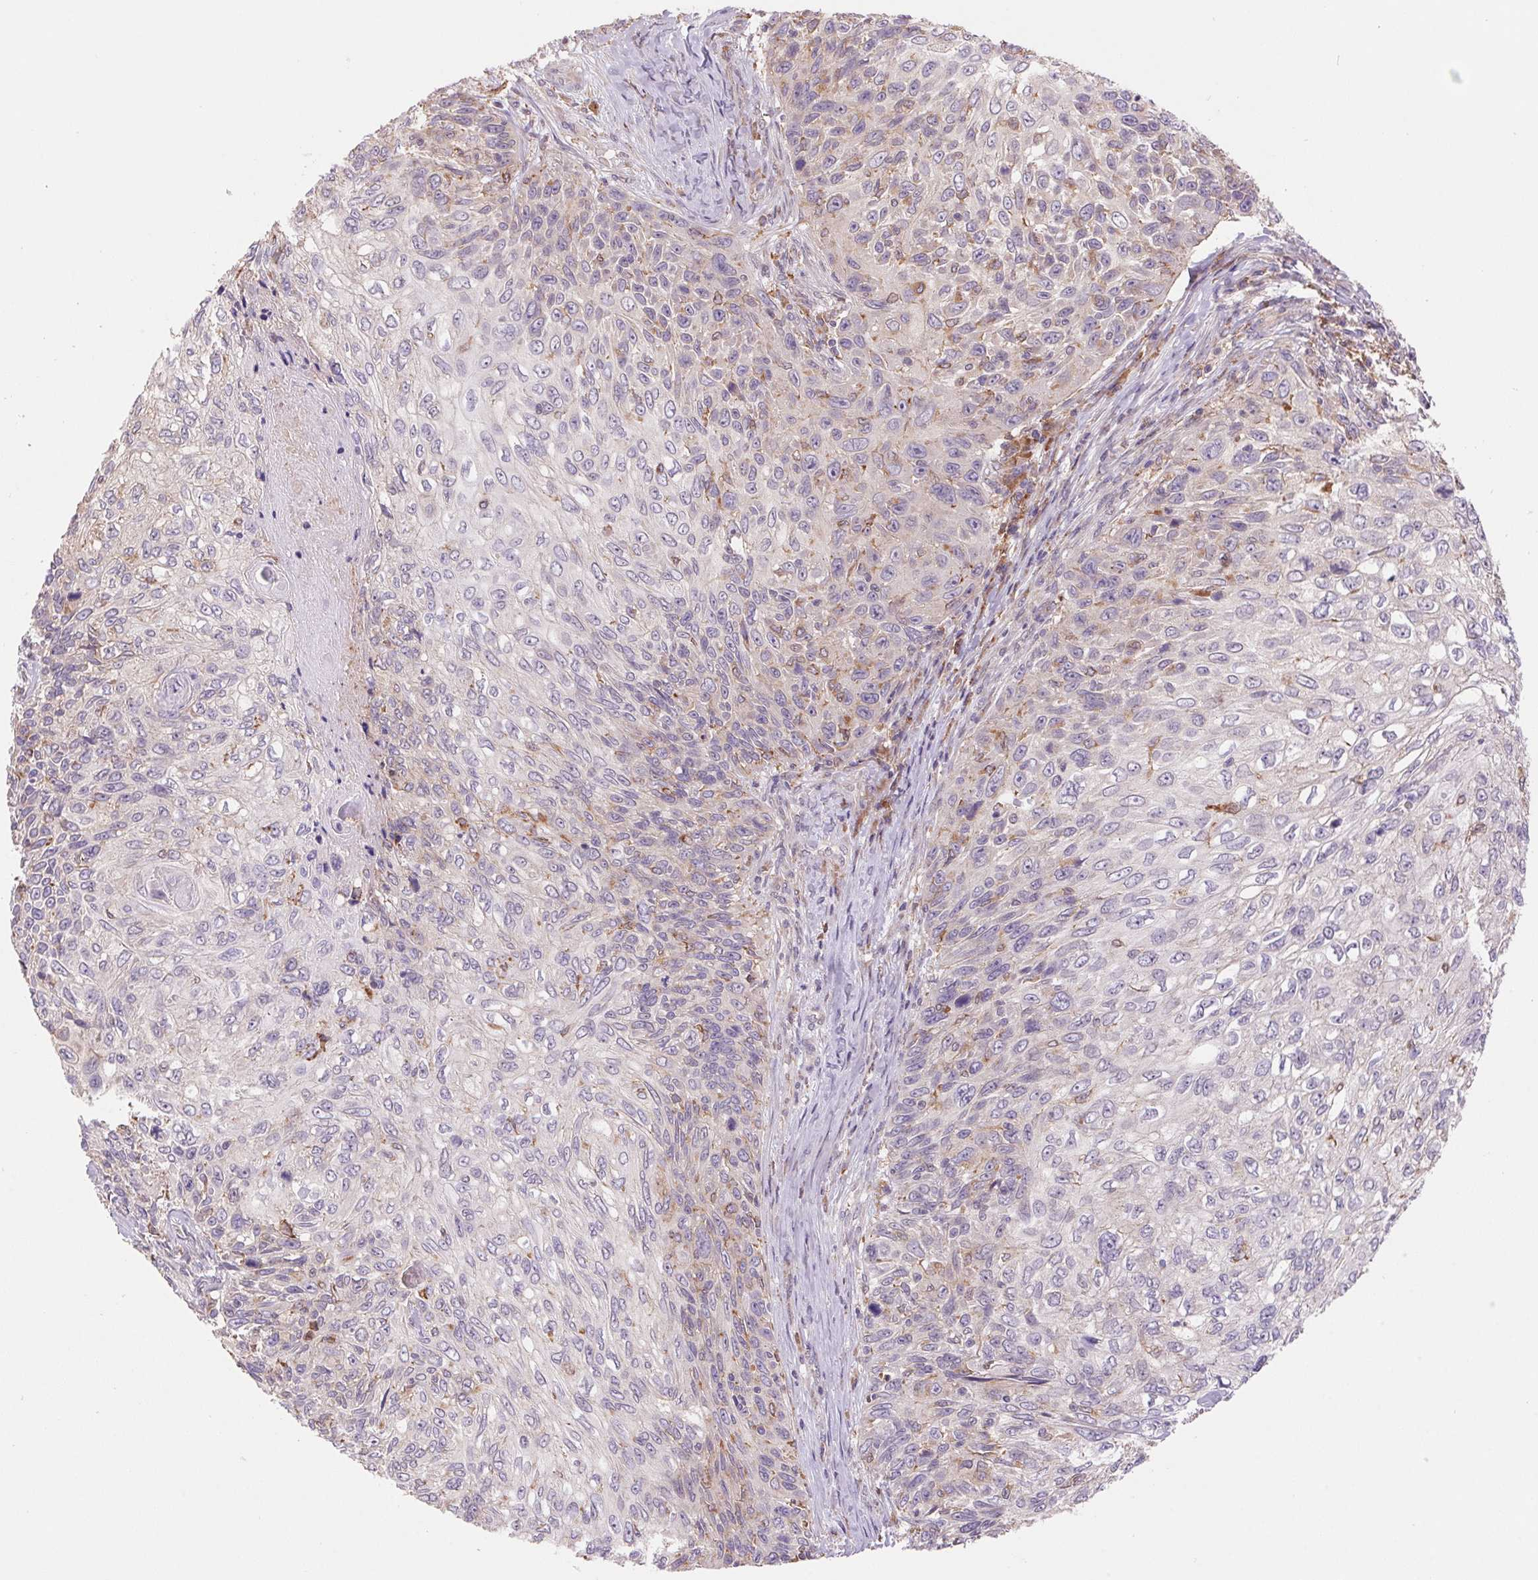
{"staining": {"intensity": "weak", "quantity": "<25%", "location": "cytoplasmic/membranous"}, "tissue": "skin cancer", "cell_type": "Tumor cells", "image_type": "cancer", "snomed": [{"axis": "morphology", "description": "Squamous cell carcinoma, NOS"}, {"axis": "topography", "description": "Skin"}], "caption": "The image demonstrates no staining of tumor cells in skin squamous cell carcinoma.", "gene": "KLHL20", "patient": {"sex": "male", "age": 92}}